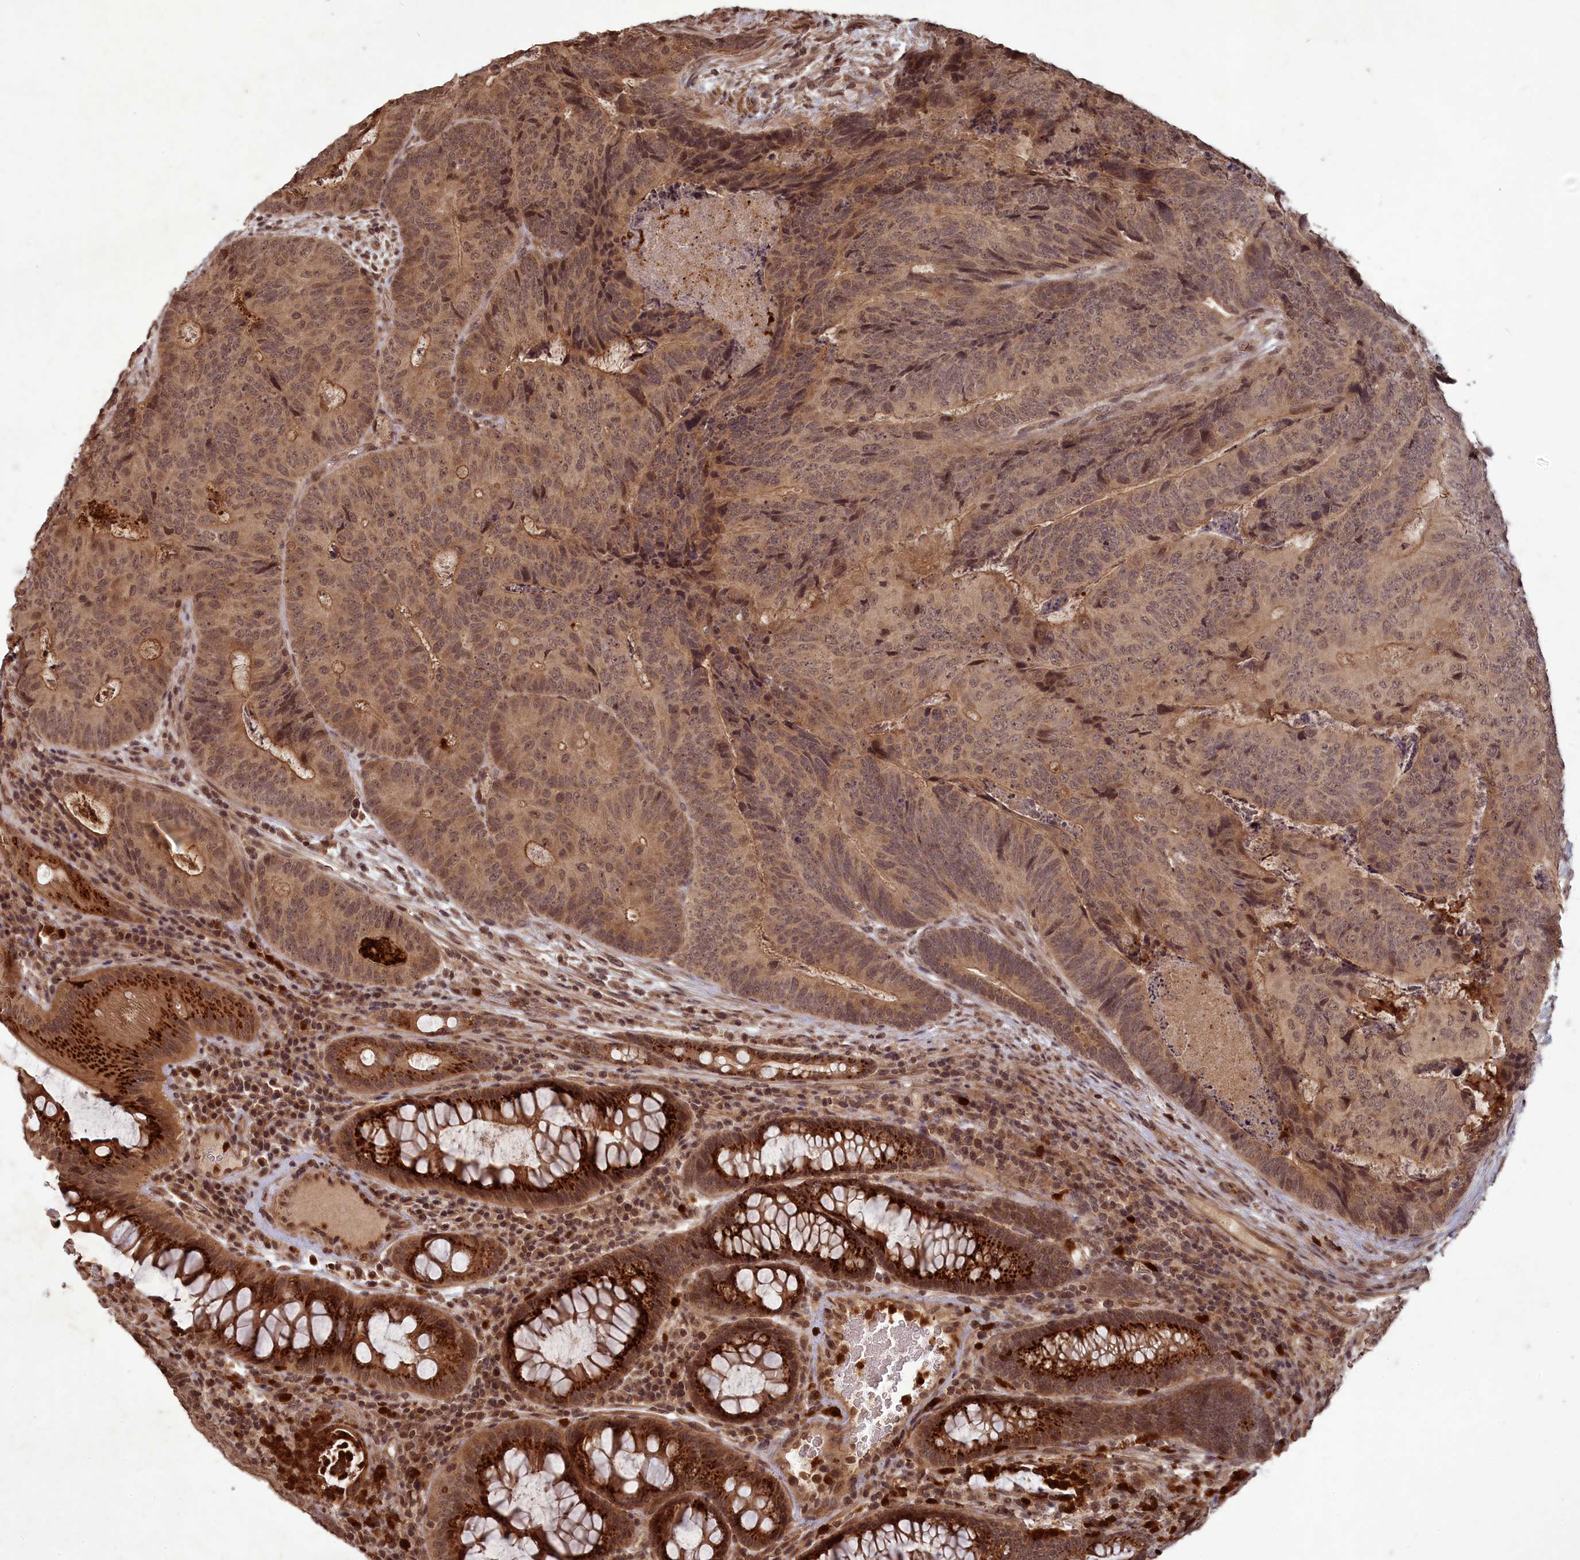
{"staining": {"intensity": "moderate", "quantity": ">75%", "location": "cytoplasmic/membranous,nuclear"}, "tissue": "colorectal cancer", "cell_type": "Tumor cells", "image_type": "cancer", "snomed": [{"axis": "morphology", "description": "Adenocarcinoma, NOS"}, {"axis": "topography", "description": "Colon"}], "caption": "Protein staining of colorectal cancer (adenocarcinoma) tissue reveals moderate cytoplasmic/membranous and nuclear expression in approximately >75% of tumor cells.", "gene": "SRMS", "patient": {"sex": "female", "age": 67}}